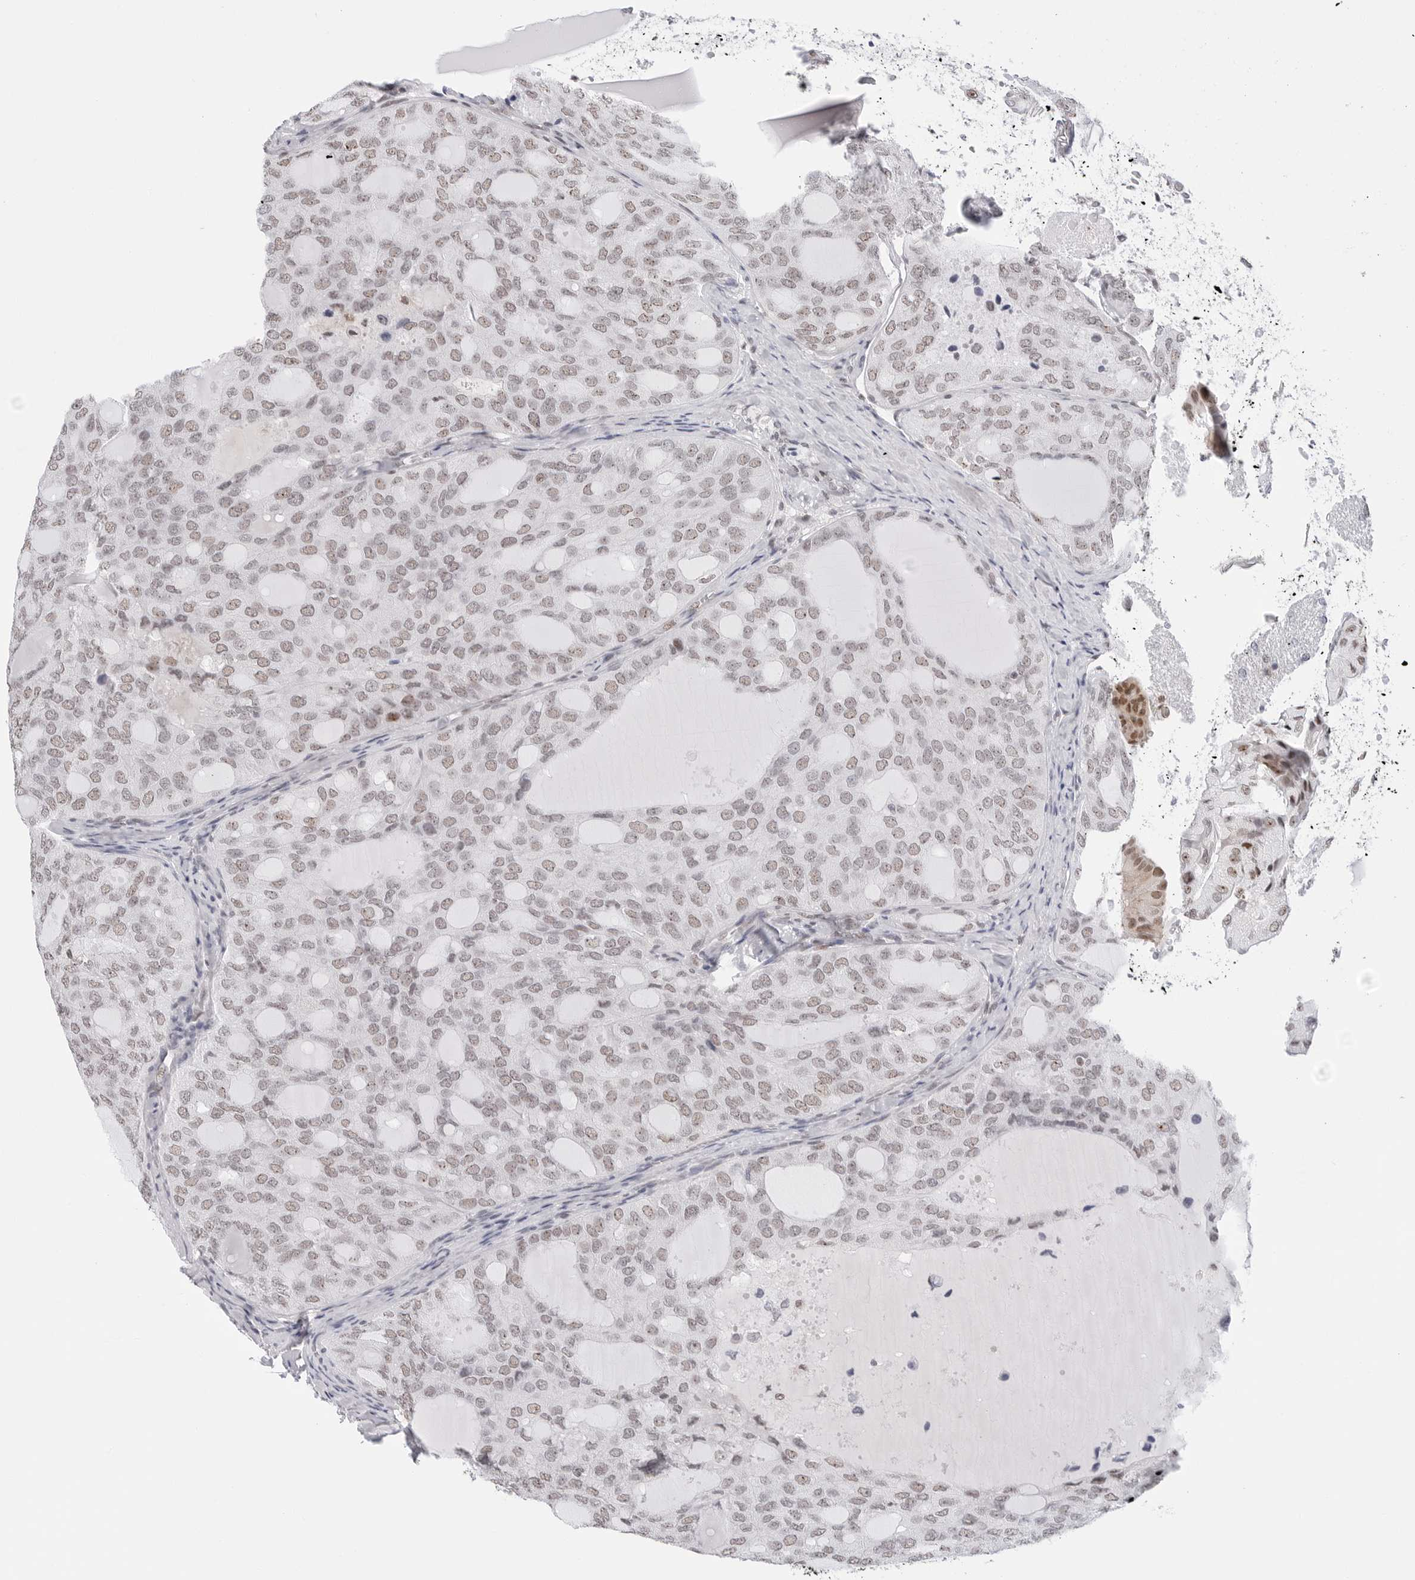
{"staining": {"intensity": "weak", "quantity": ">75%", "location": "nuclear"}, "tissue": "thyroid cancer", "cell_type": "Tumor cells", "image_type": "cancer", "snomed": [{"axis": "morphology", "description": "Follicular adenoma carcinoma, NOS"}, {"axis": "topography", "description": "Thyroid gland"}], "caption": "High-power microscopy captured an immunohistochemistry micrograph of thyroid follicular adenoma carcinoma, revealing weak nuclear expression in approximately >75% of tumor cells. Immunohistochemistry stains the protein of interest in brown and the nuclei are stained blue.", "gene": "C1orf162", "patient": {"sex": "male", "age": 75}}